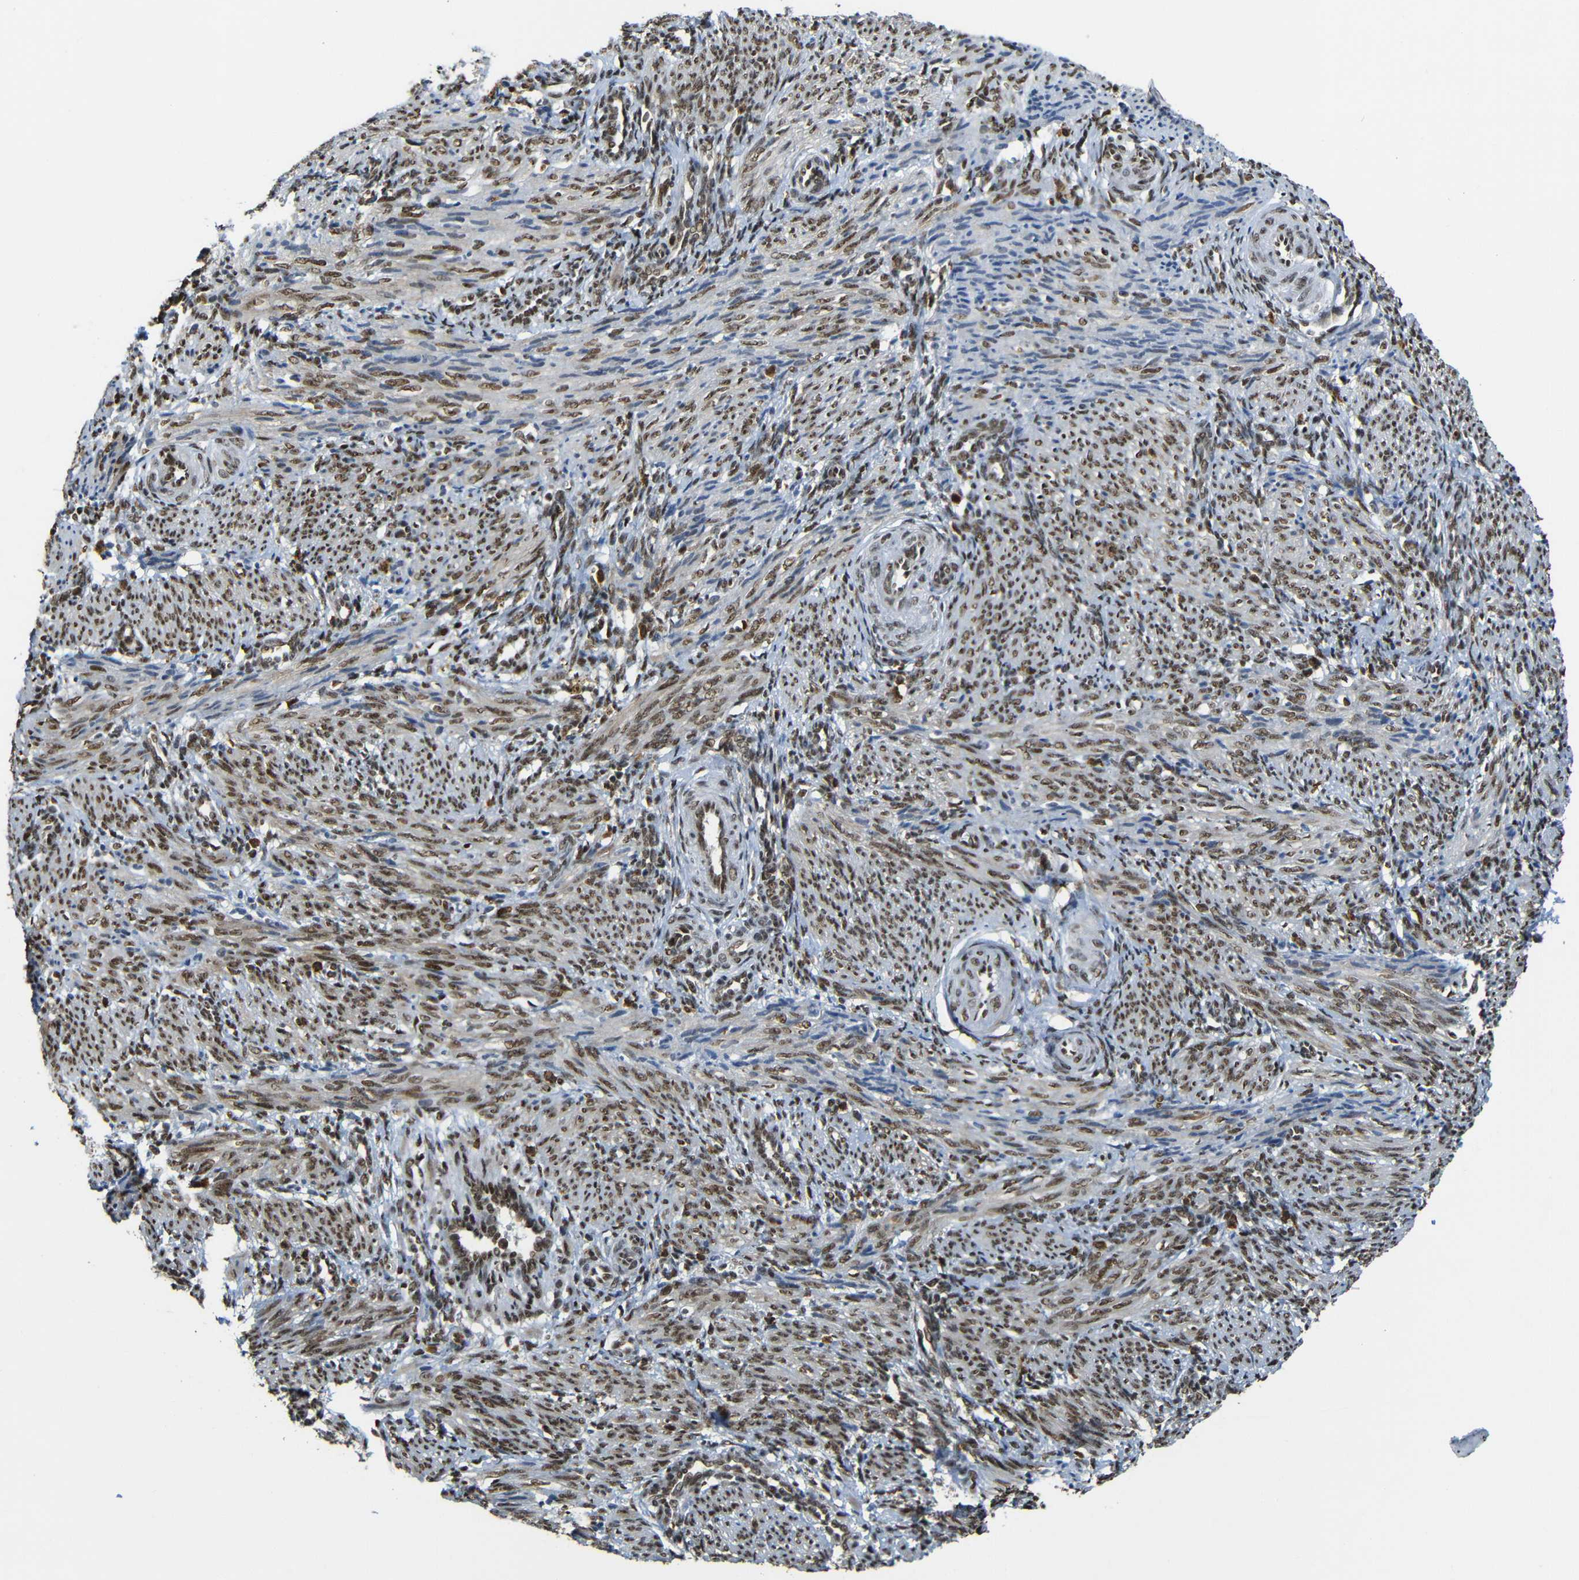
{"staining": {"intensity": "strong", "quantity": ">75%", "location": "cytoplasmic/membranous,nuclear"}, "tissue": "smooth muscle", "cell_type": "Smooth muscle cells", "image_type": "normal", "snomed": [{"axis": "morphology", "description": "Normal tissue, NOS"}, {"axis": "topography", "description": "Endometrium"}], "caption": "Immunohistochemistry (IHC) (DAB (3,3'-diaminobenzidine)) staining of normal smooth muscle exhibits strong cytoplasmic/membranous,nuclear protein positivity in about >75% of smooth muscle cells.", "gene": "TCF7L2", "patient": {"sex": "female", "age": 33}}